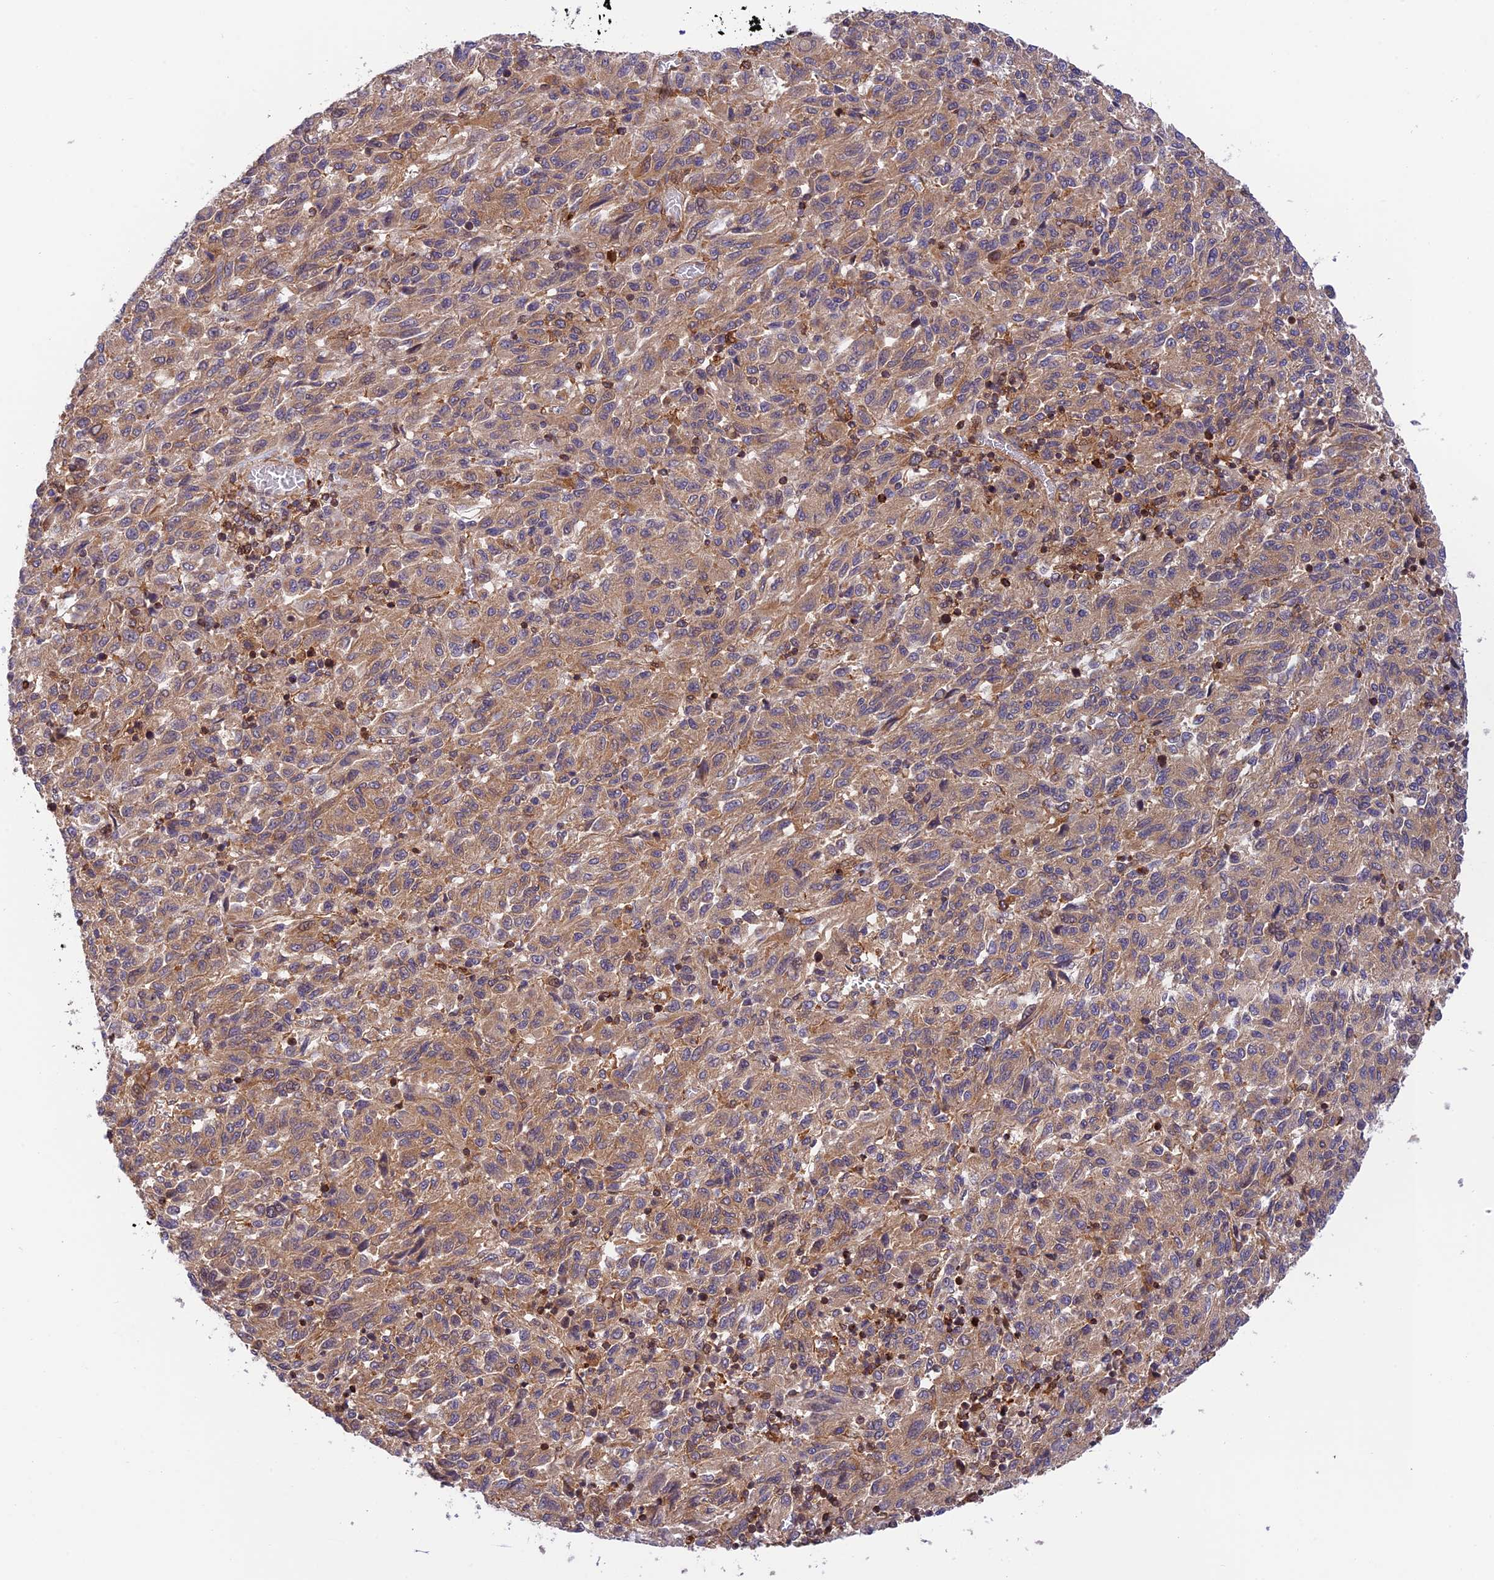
{"staining": {"intensity": "moderate", "quantity": ">75%", "location": "cytoplasmic/membranous"}, "tissue": "melanoma", "cell_type": "Tumor cells", "image_type": "cancer", "snomed": [{"axis": "morphology", "description": "Malignant melanoma, Metastatic site"}, {"axis": "topography", "description": "Lung"}], "caption": "Immunohistochemistry (IHC) of melanoma exhibits medium levels of moderate cytoplasmic/membranous positivity in about >75% of tumor cells.", "gene": "EVI5L", "patient": {"sex": "male", "age": 64}}